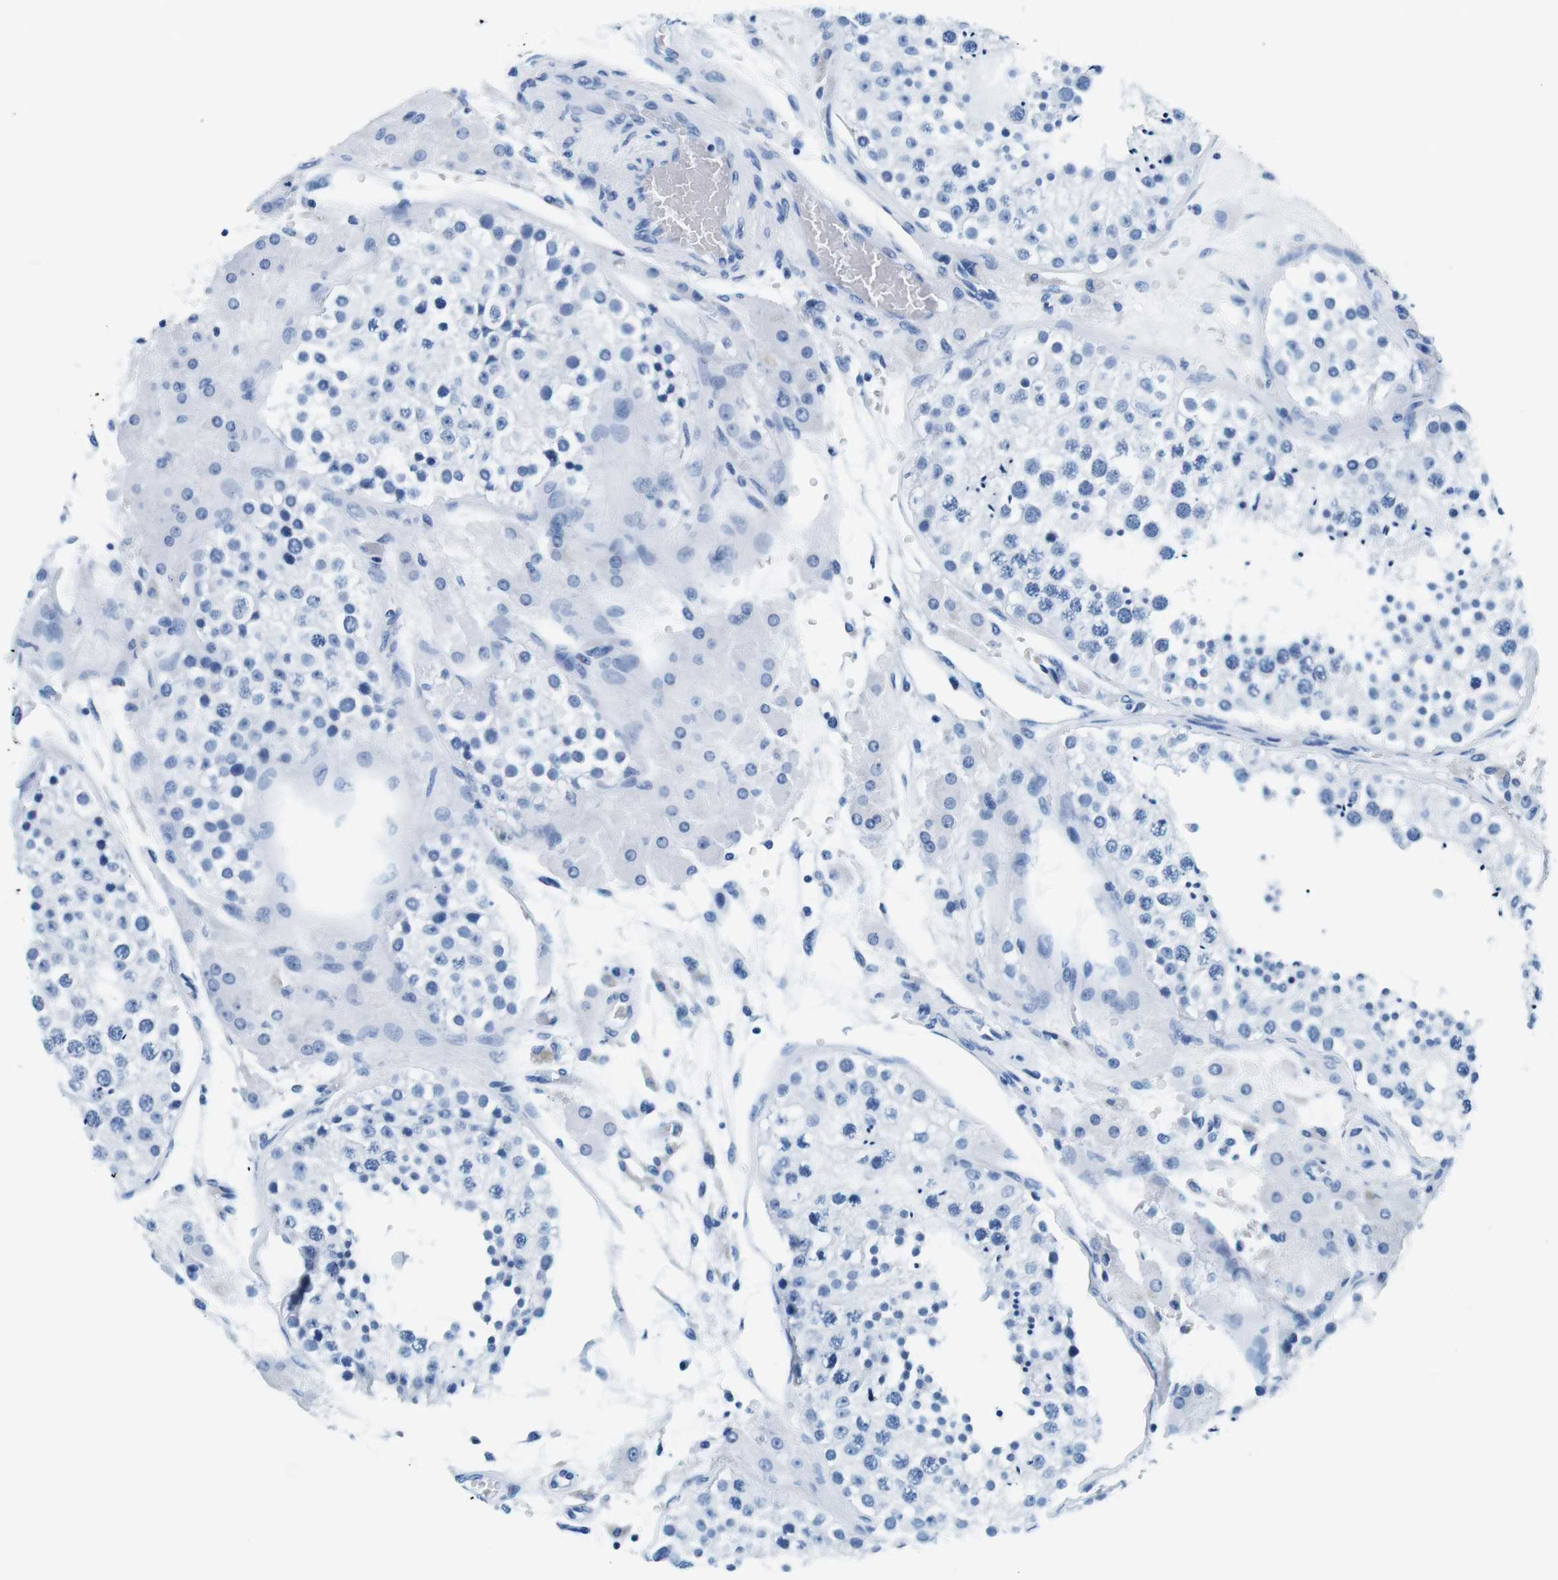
{"staining": {"intensity": "negative", "quantity": "none", "location": "none"}, "tissue": "testis", "cell_type": "Cells in seminiferous ducts", "image_type": "normal", "snomed": [{"axis": "morphology", "description": "Normal tissue, NOS"}, {"axis": "topography", "description": "Testis"}], "caption": "DAB immunohistochemical staining of normal testis demonstrates no significant positivity in cells in seminiferous ducts. The staining is performed using DAB brown chromogen with nuclei counter-stained in using hematoxylin.", "gene": "ELANE", "patient": {"sex": "male", "age": 26}}